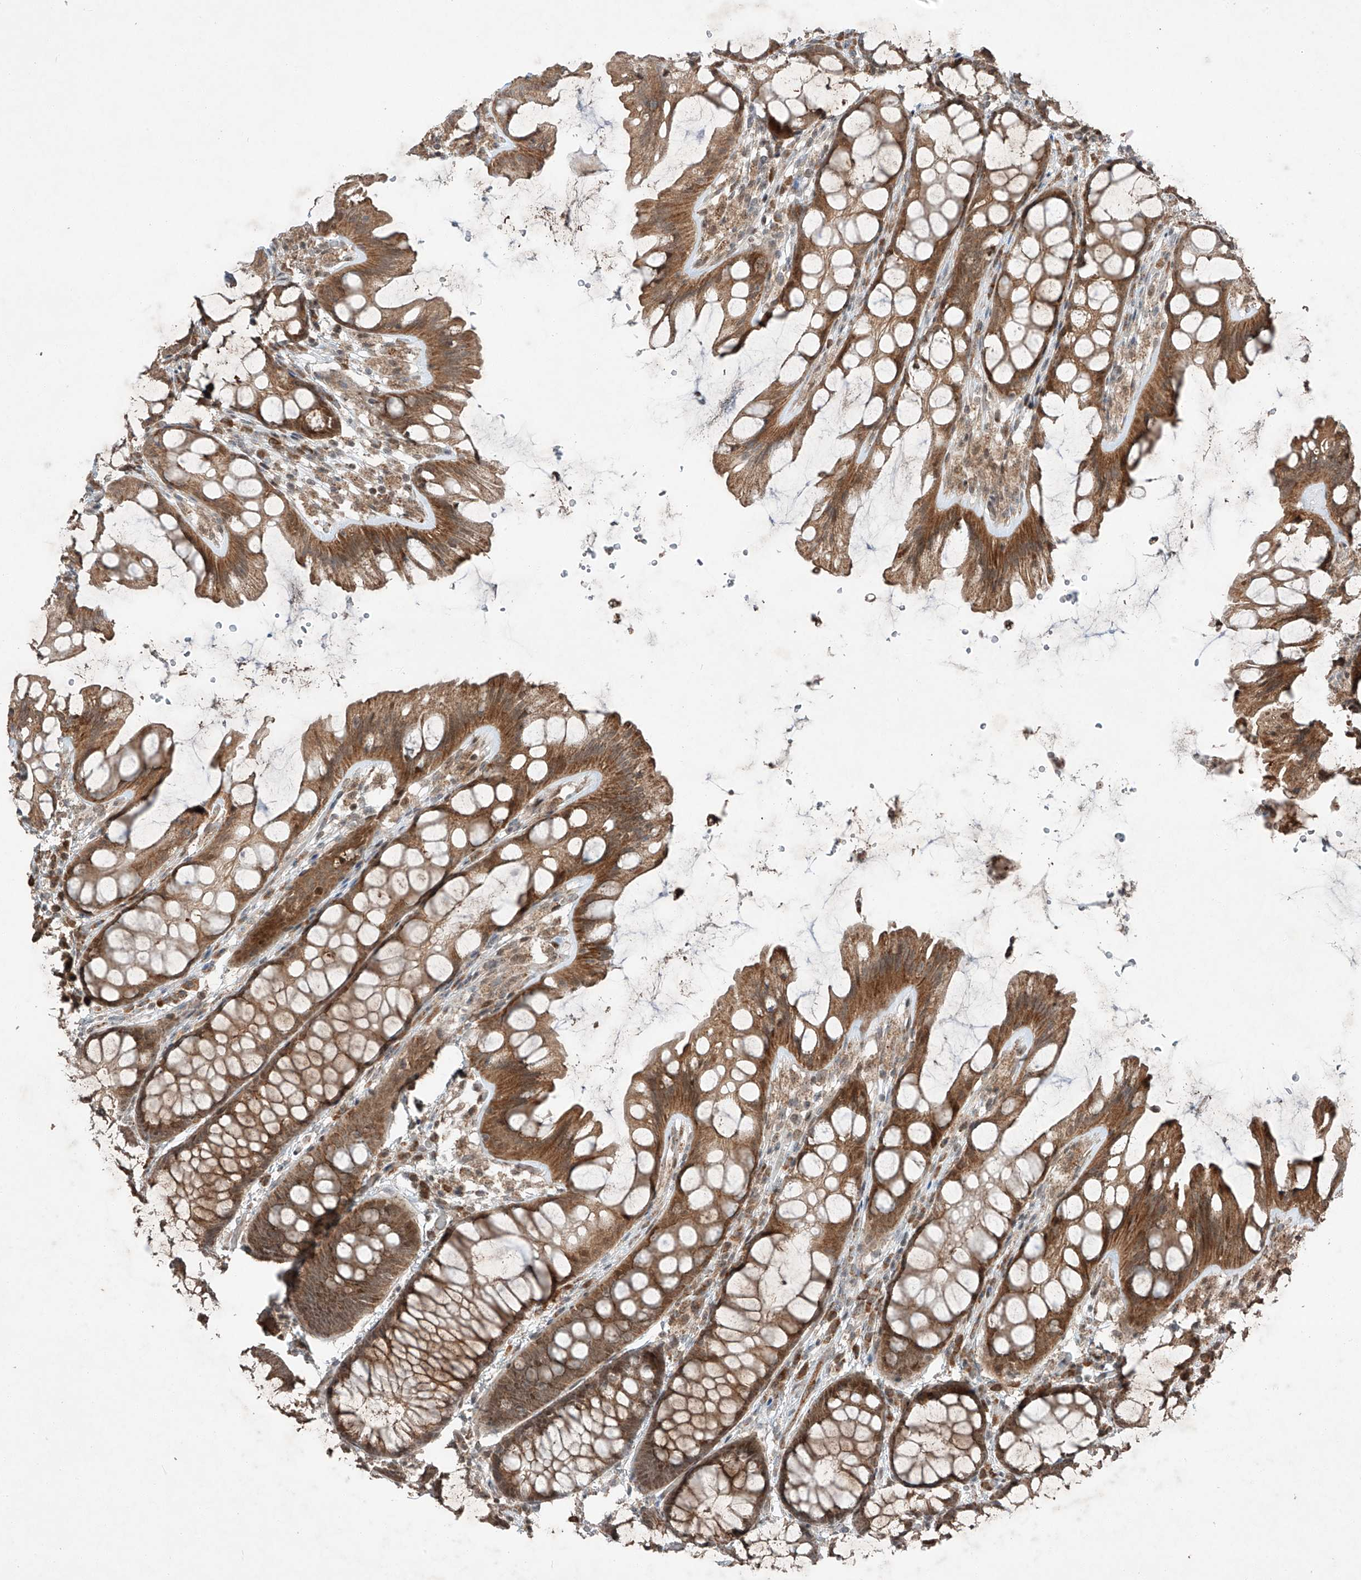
{"staining": {"intensity": "strong", "quantity": "25%-75%", "location": "cytoplasmic/membranous,nuclear"}, "tissue": "colon", "cell_type": "Endothelial cells", "image_type": "normal", "snomed": [{"axis": "morphology", "description": "Normal tissue, NOS"}, {"axis": "topography", "description": "Colon"}], "caption": "Approximately 25%-75% of endothelial cells in normal human colon reveal strong cytoplasmic/membranous,nuclear protein expression as visualized by brown immunohistochemical staining.", "gene": "ZNF620", "patient": {"sex": "male", "age": 47}}